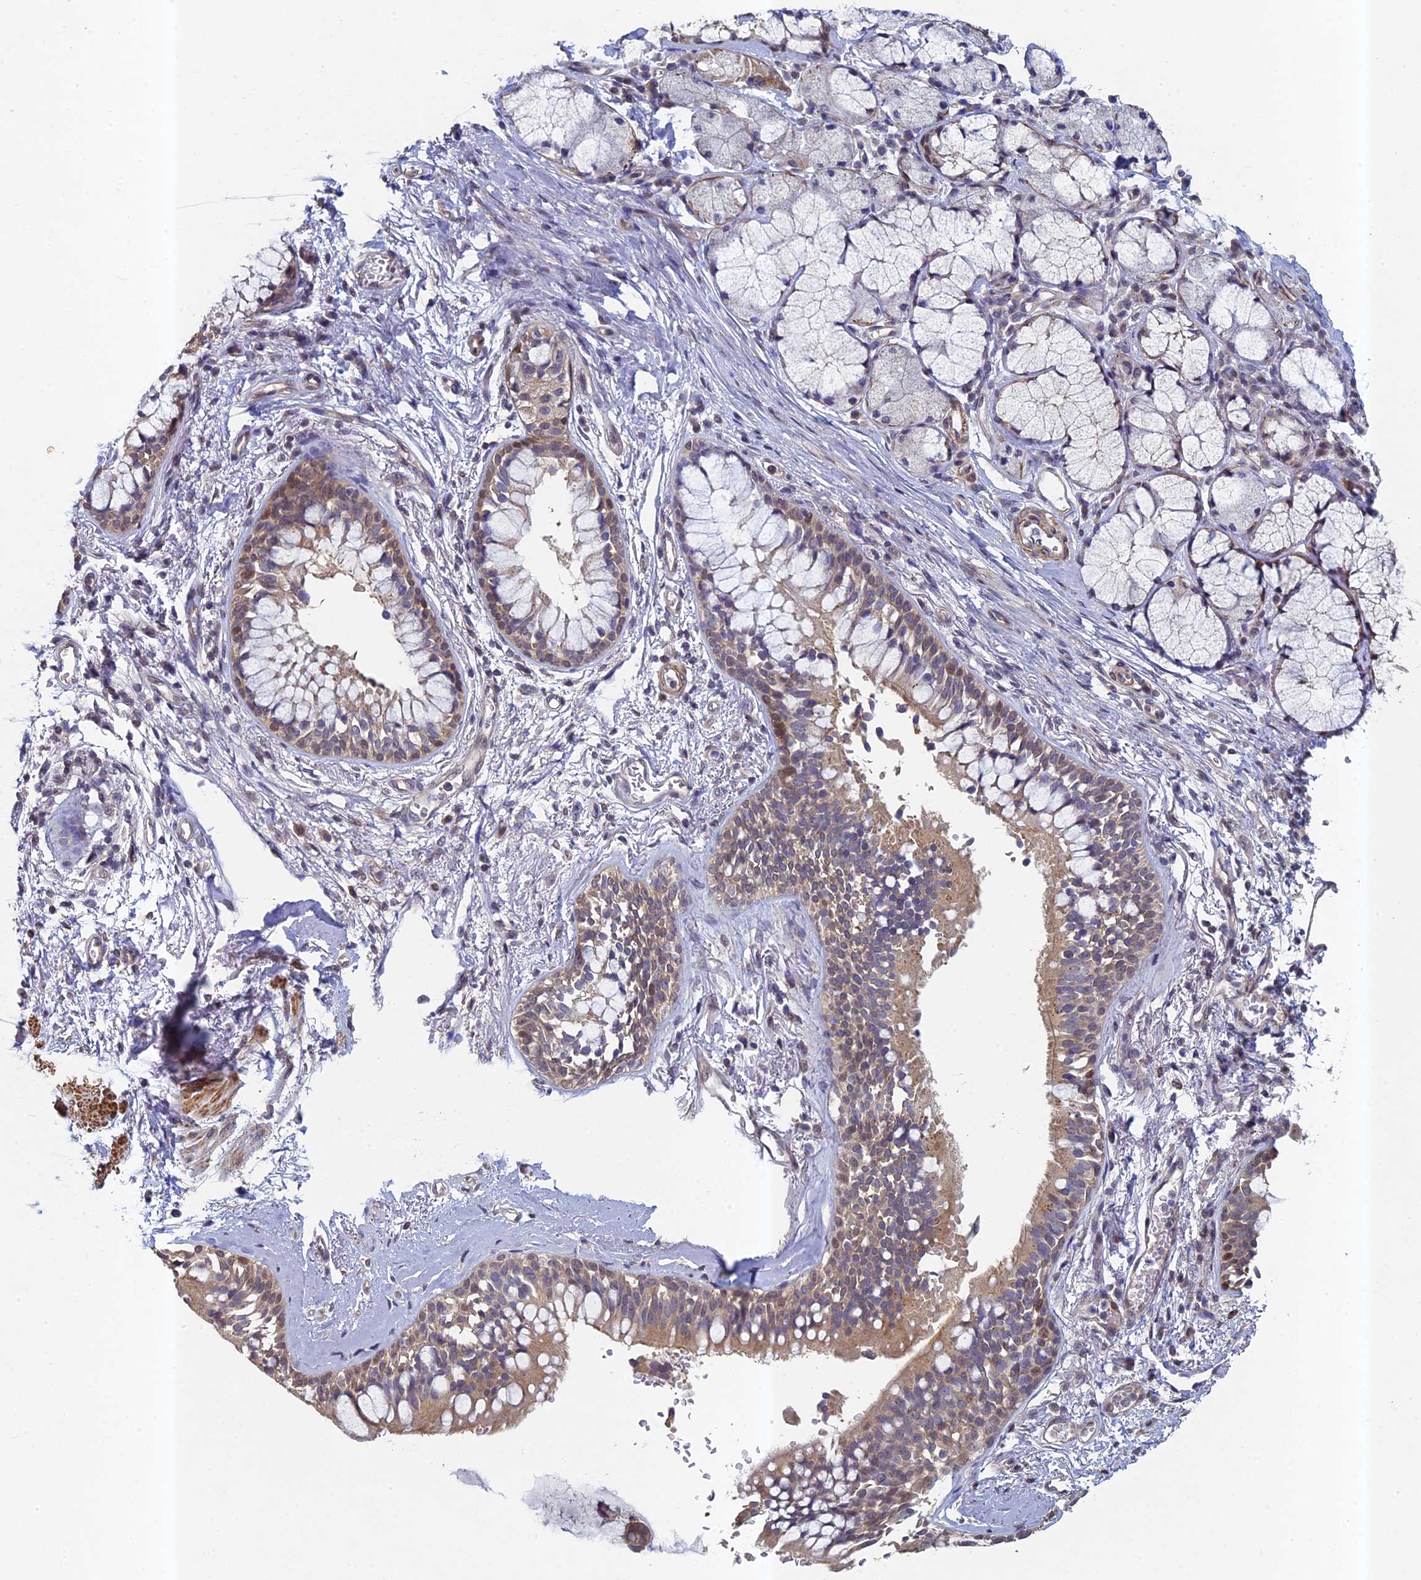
{"staining": {"intensity": "moderate", "quantity": ">75%", "location": "cytoplasmic/membranous"}, "tissue": "bronchus", "cell_type": "Respiratory epithelial cells", "image_type": "normal", "snomed": [{"axis": "morphology", "description": "Normal tissue, NOS"}, {"axis": "morphology", "description": "Inflammation, NOS"}, {"axis": "topography", "description": "Cartilage tissue"}, {"axis": "topography", "description": "Bronchus"}, {"axis": "topography", "description": "Lung"}], "caption": "An immunohistochemistry histopathology image of benign tissue is shown. Protein staining in brown shows moderate cytoplasmic/membranous positivity in bronchus within respiratory epithelial cells.", "gene": "DIXDC1", "patient": {"sex": "female", "age": 64}}